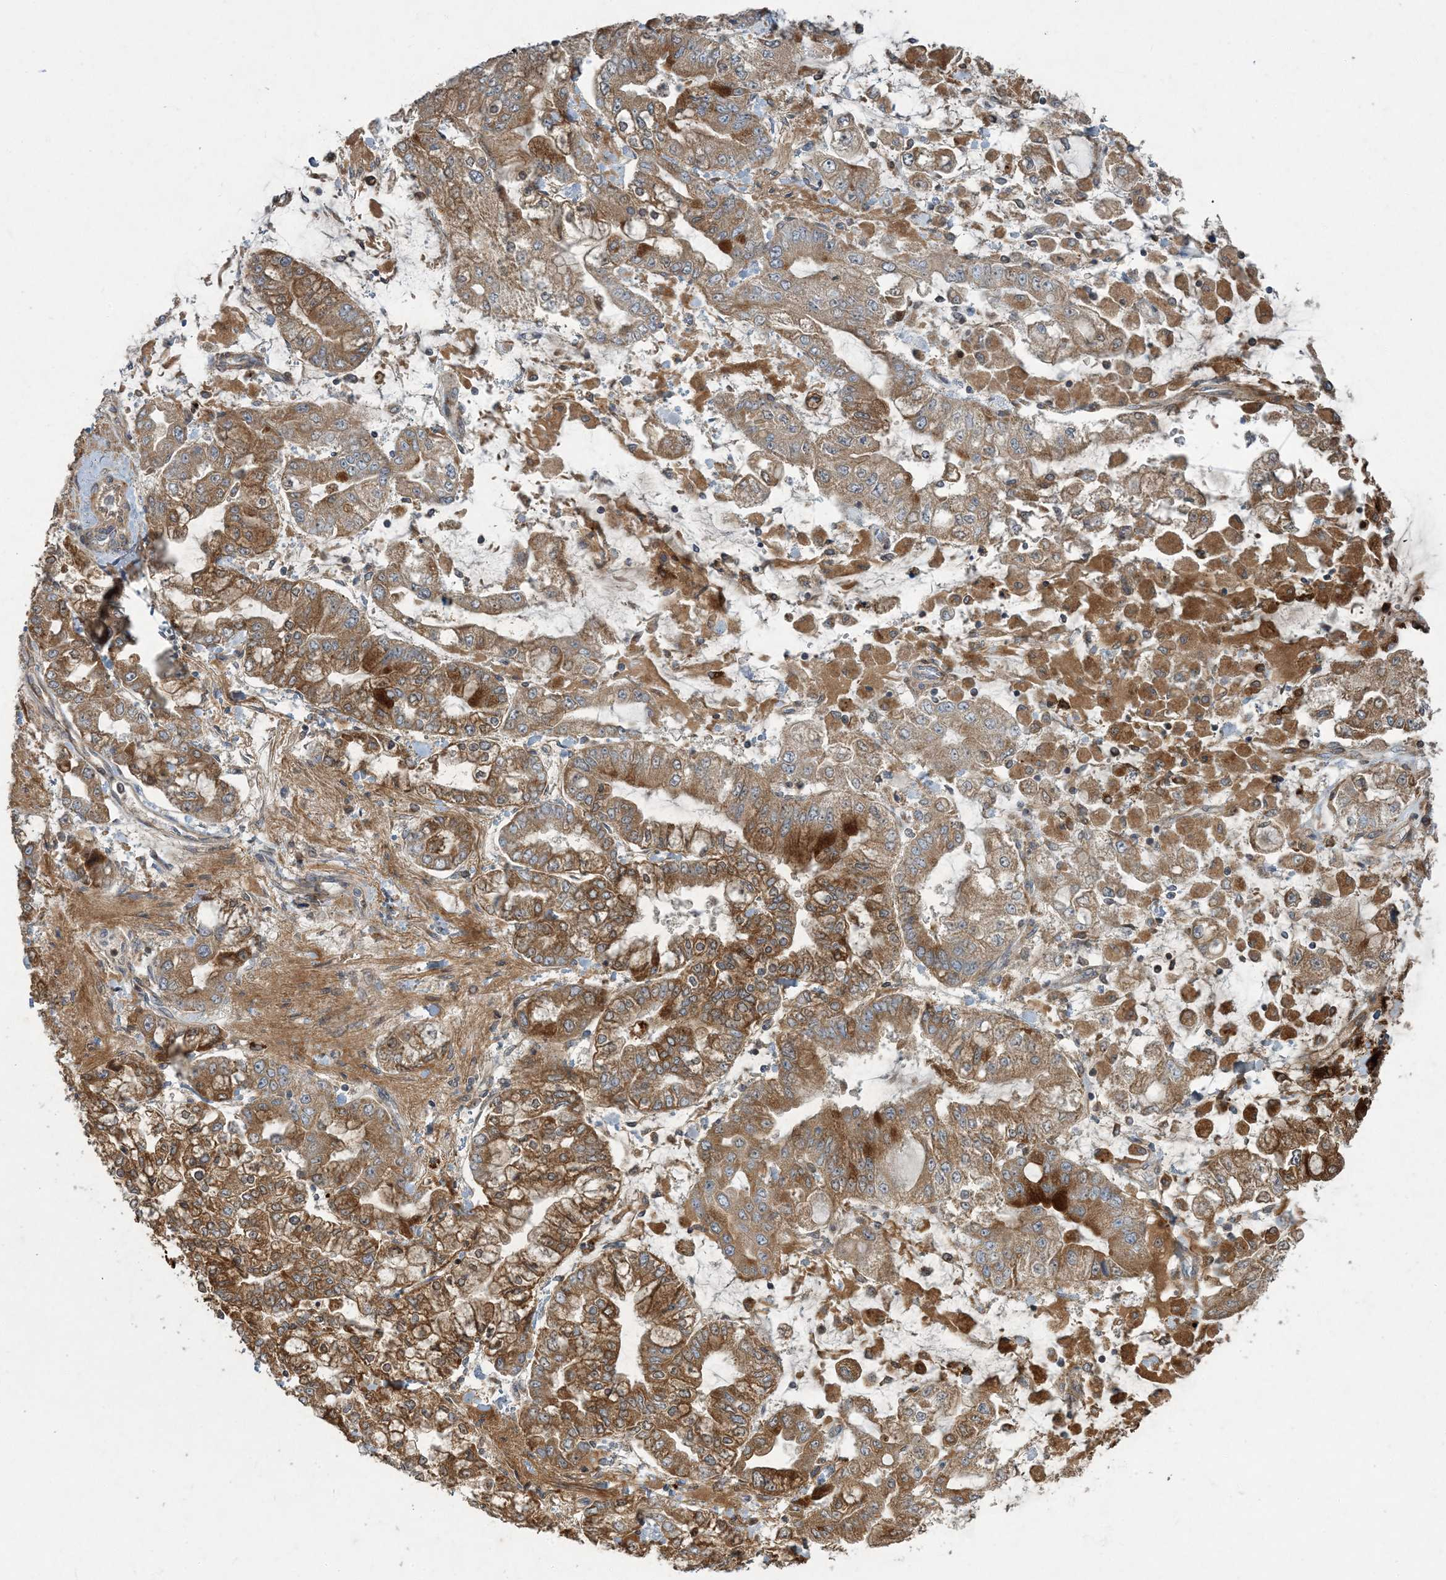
{"staining": {"intensity": "strong", "quantity": ">75%", "location": "cytoplasmic/membranous"}, "tissue": "stomach cancer", "cell_type": "Tumor cells", "image_type": "cancer", "snomed": [{"axis": "morphology", "description": "Normal tissue, NOS"}, {"axis": "morphology", "description": "Adenocarcinoma, NOS"}, {"axis": "topography", "description": "Stomach, upper"}, {"axis": "topography", "description": "Stomach"}], "caption": "Protein expression analysis of adenocarcinoma (stomach) shows strong cytoplasmic/membranous positivity in about >75% of tumor cells.", "gene": "LTN1", "patient": {"sex": "male", "age": 76}}